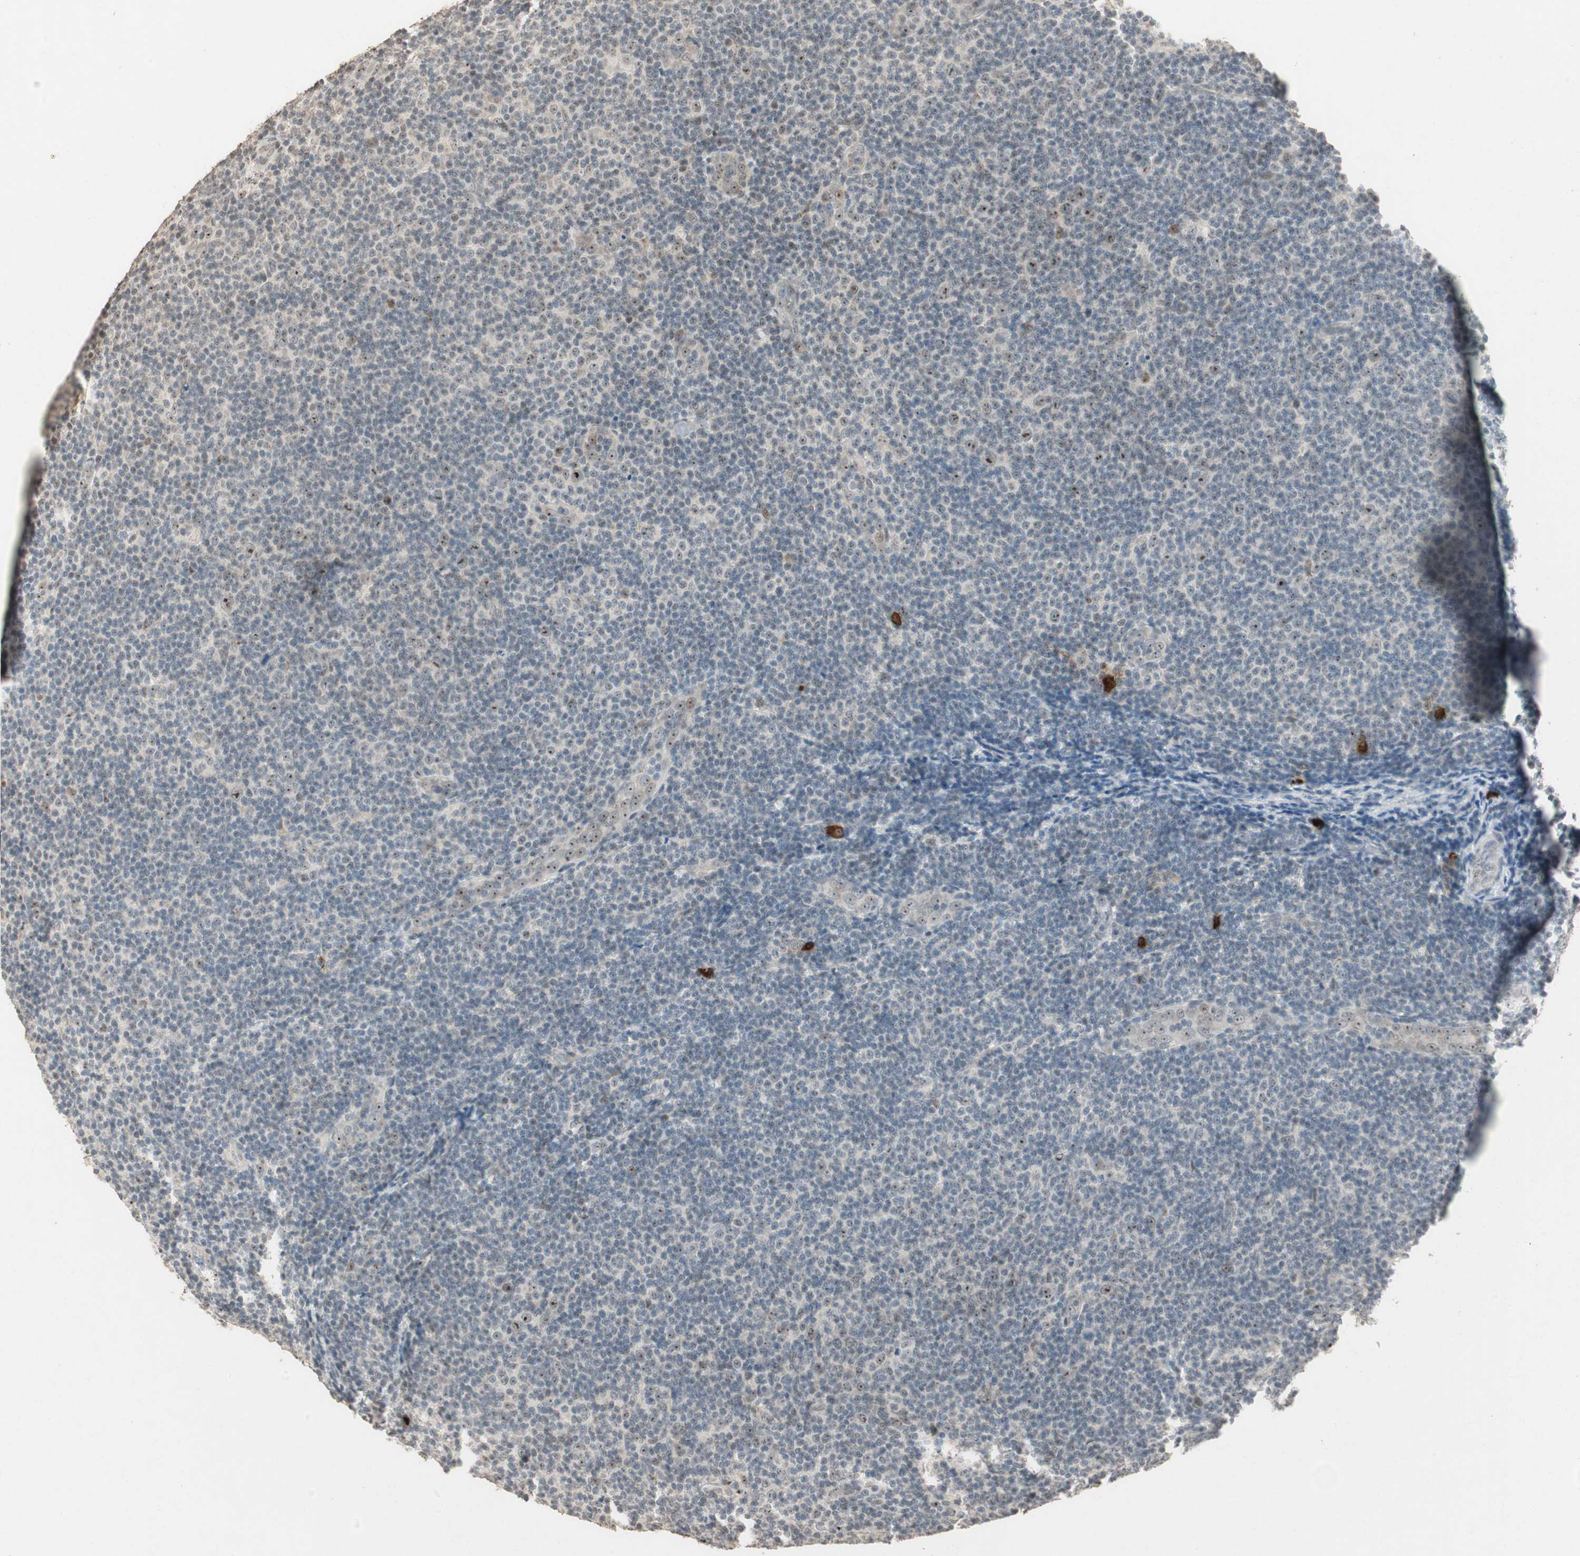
{"staining": {"intensity": "weak", "quantity": "<25%", "location": "nuclear"}, "tissue": "lymphoma", "cell_type": "Tumor cells", "image_type": "cancer", "snomed": [{"axis": "morphology", "description": "Malignant lymphoma, non-Hodgkin's type, Low grade"}, {"axis": "topography", "description": "Lymph node"}], "caption": "IHC histopathology image of lymphoma stained for a protein (brown), which displays no staining in tumor cells. (Brightfield microscopy of DAB (3,3'-diaminobenzidine) immunohistochemistry (IHC) at high magnification).", "gene": "ETV4", "patient": {"sex": "male", "age": 83}}